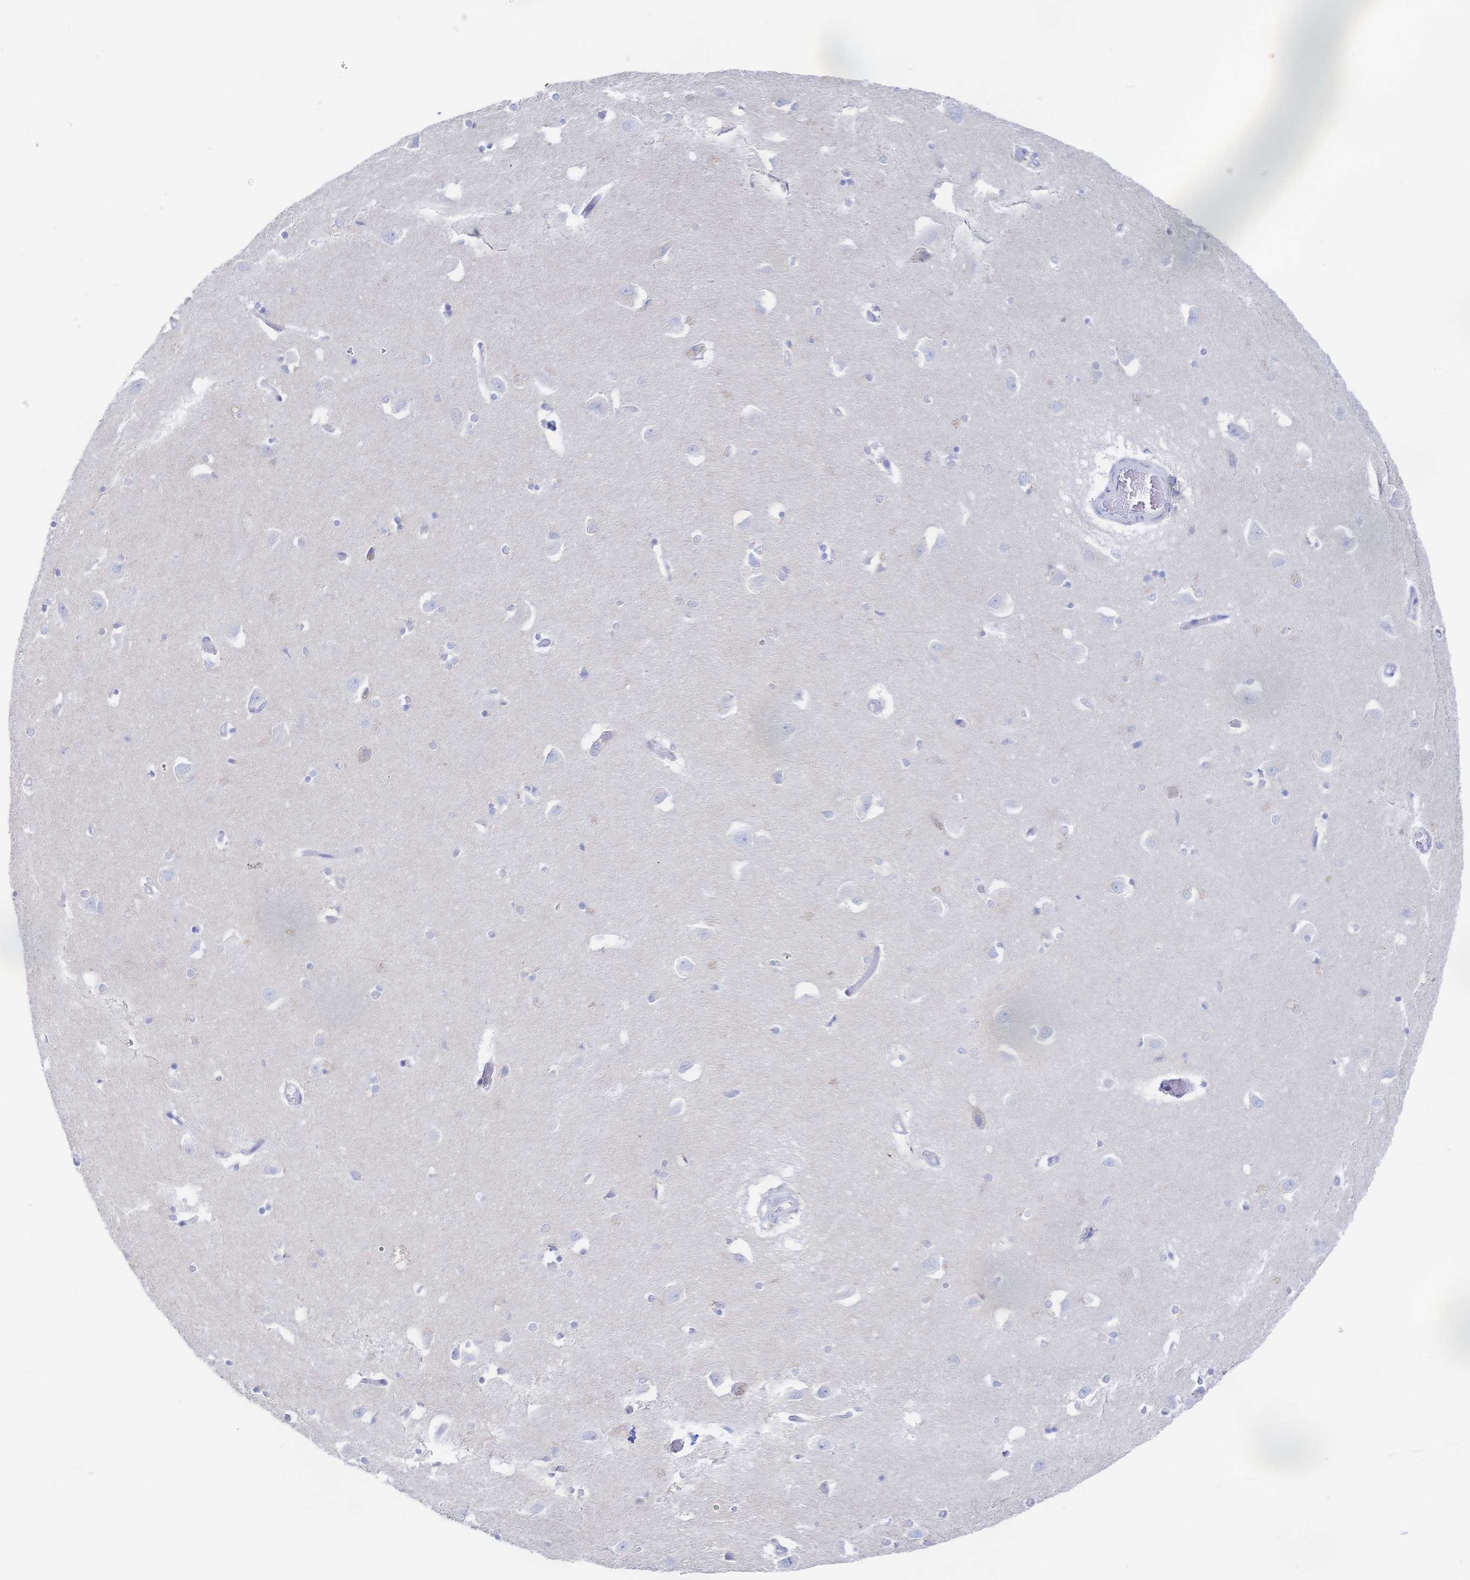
{"staining": {"intensity": "negative", "quantity": "none", "location": "none"}, "tissue": "caudate", "cell_type": "Glial cells", "image_type": "normal", "snomed": [{"axis": "morphology", "description": "Normal tissue, NOS"}, {"axis": "topography", "description": "Lateral ventricle wall"}, {"axis": "topography", "description": "Hippocampus"}], "caption": "High power microscopy photomicrograph of an IHC image of benign caudate, revealing no significant staining in glial cells.", "gene": "SYNGR4", "patient": {"sex": "female", "age": 63}}